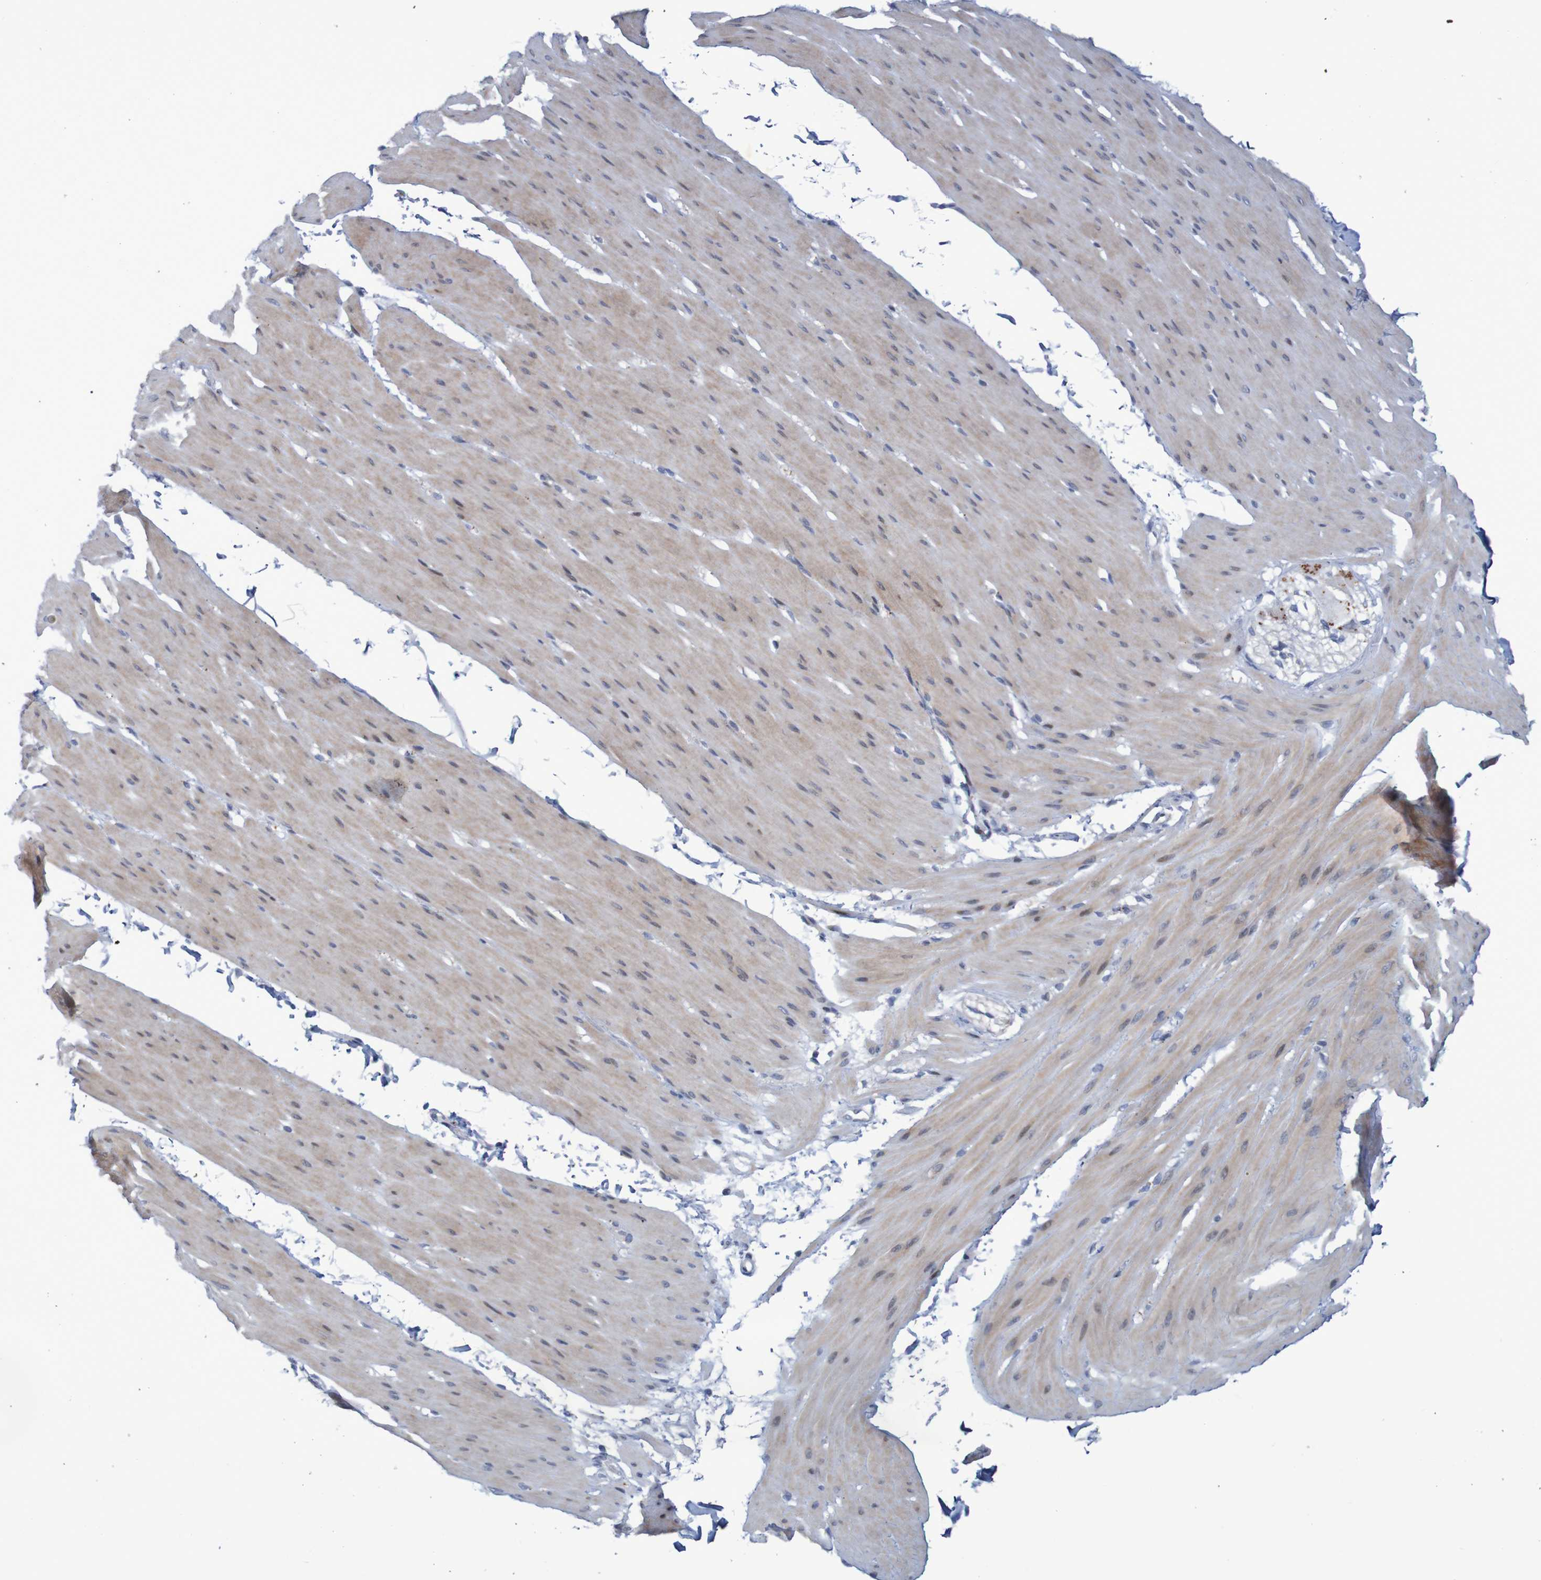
{"staining": {"intensity": "weak", "quantity": "25%-75%", "location": "cytoplasmic/membranous"}, "tissue": "smooth muscle", "cell_type": "Smooth muscle cells", "image_type": "normal", "snomed": [{"axis": "morphology", "description": "Normal tissue, NOS"}, {"axis": "topography", "description": "Smooth muscle"}, {"axis": "topography", "description": "Colon"}], "caption": "IHC of unremarkable human smooth muscle shows low levels of weak cytoplasmic/membranous positivity in about 25%-75% of smooth muscle cells.", "gene": "FBP1", "patient": {"sex": "male", "age": 67}}